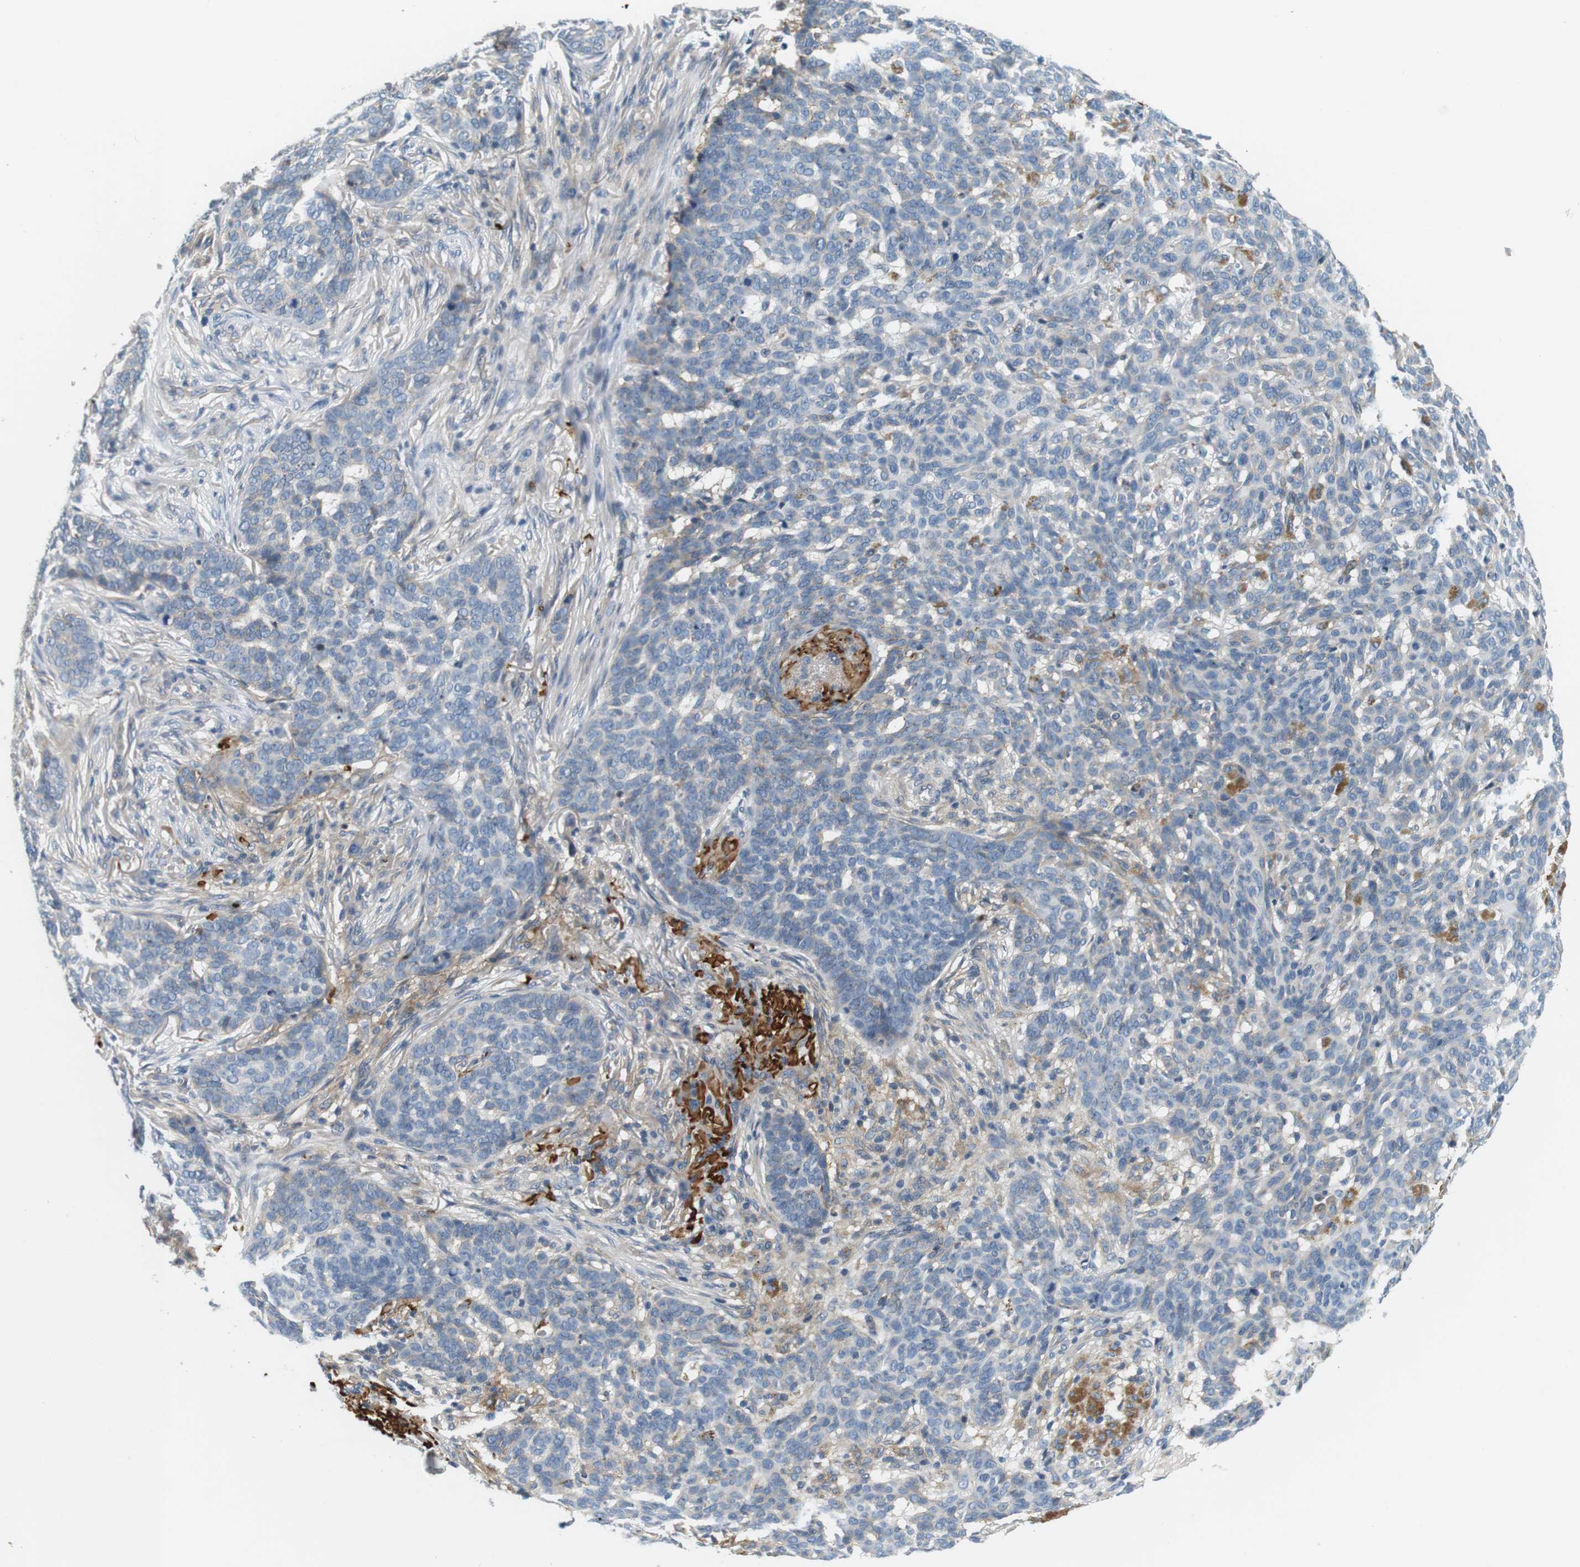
{"staining": {"intensity": "negative", "quantity": "none", "location": "none"}, "tissue": "skin cancer", "cell_type": "Tumor cells", "image_type": "cancer", "snomed": [{"axis": "morphology", "description": "Basal cell carcinoma"}, {"axis": "topography", "description": "Skin"}], "caption": "Histopathology image shows no protein expression in tumor cells of skin cancer (basal cell carcinoma) tissue.", "gene": "SLC30A1", "patient": {"sex": "male", "age": 85}}